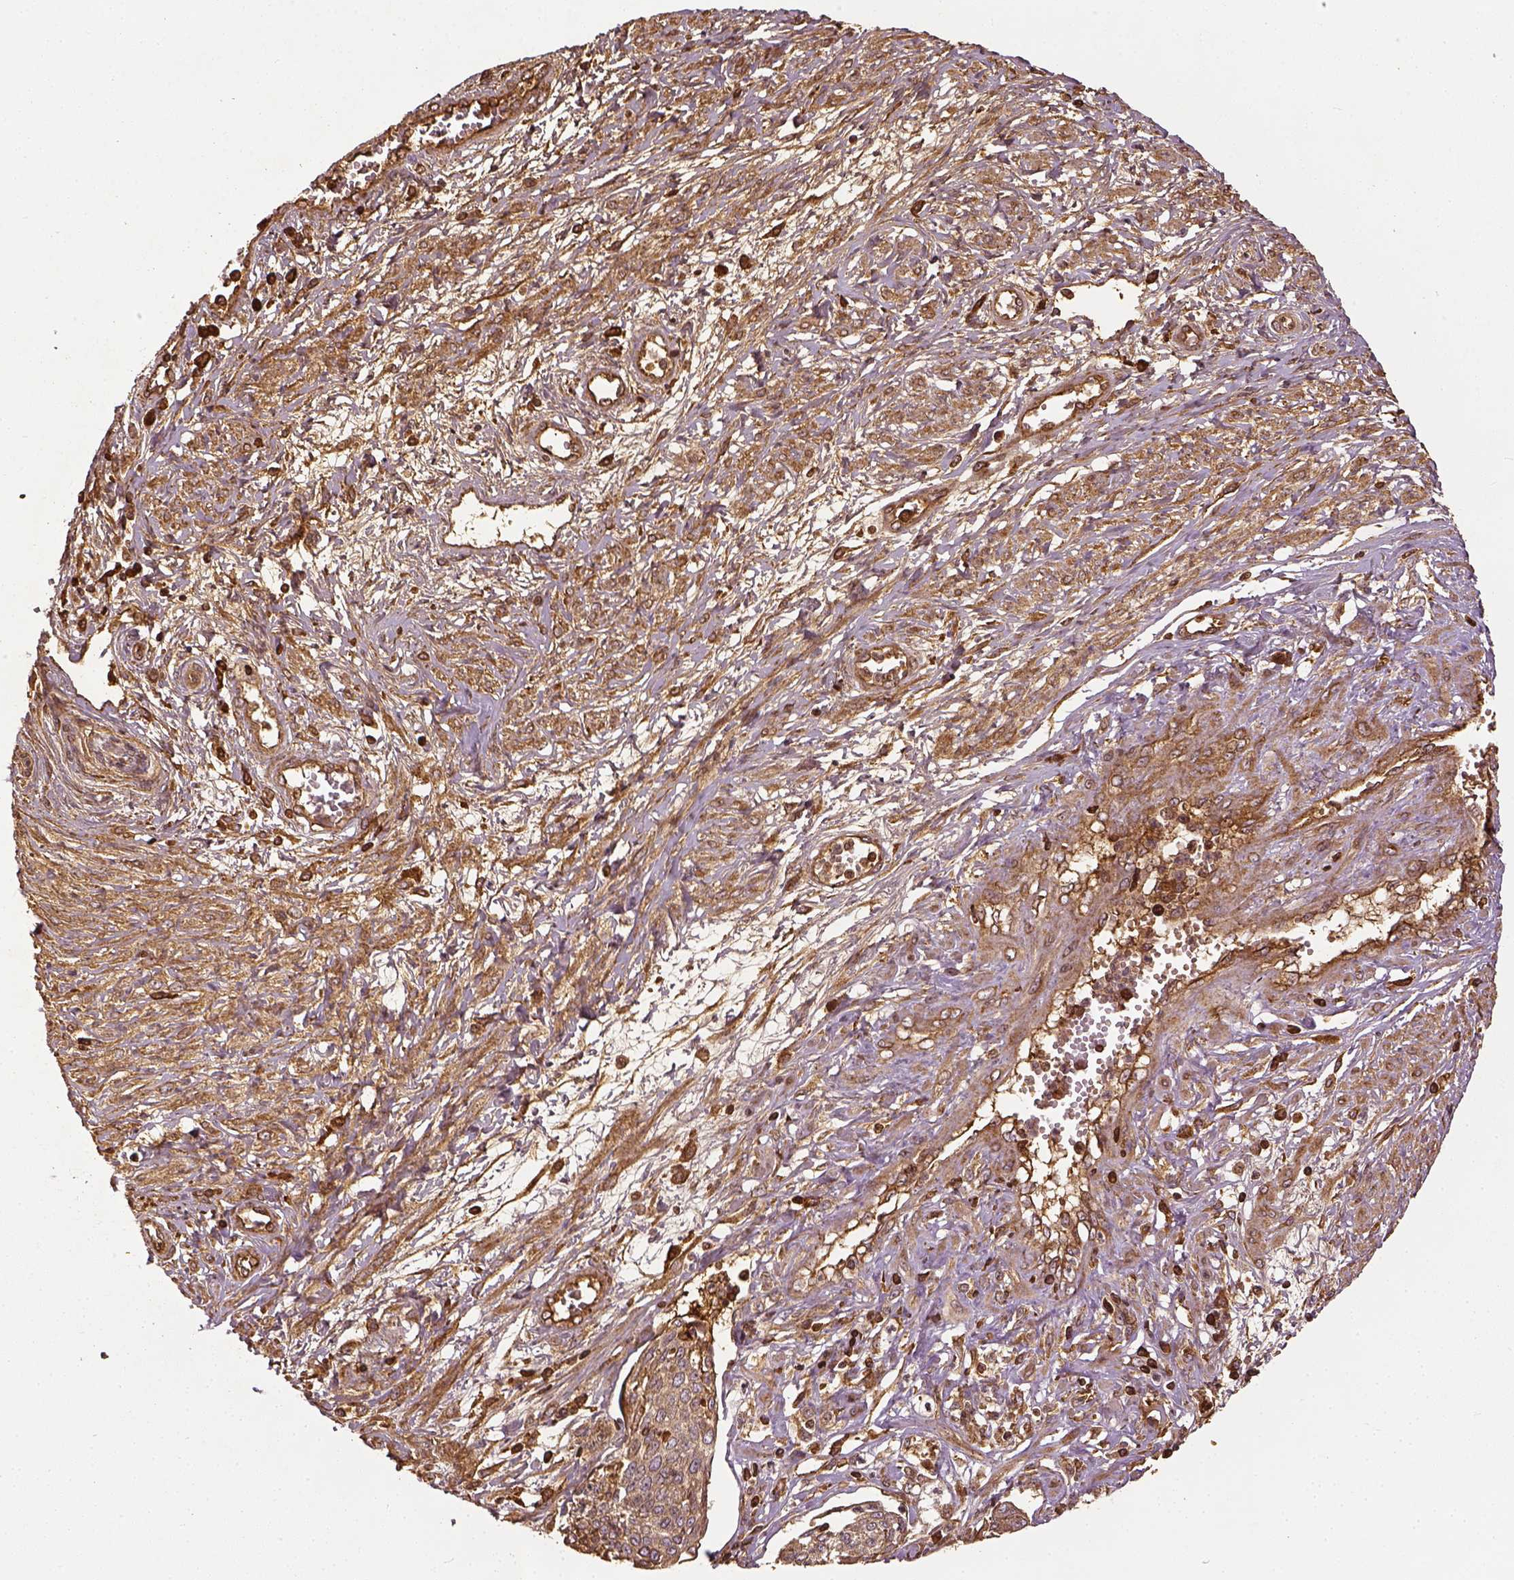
{"staining": {"intensity": "weak", "quantity": ">75%", "location": "cytoplasmic/membranous"}, "tissue": "cervical cancer", "cell_type": "Tumor cells", "image_type": "cancer", "snomed": [{"axis": "morphology", "description": "Squamous cell carcinoma, NOS"}, {"axis": "topography", "description": "Cervix"}], "caption": "Immunohistochemistry of squamous cell carcinoma (cervical) exhibits low levels of weak cytoplasmic/membranous staining in approximately >75% of tumor cells. The protein of interest is stained brown, and the nuclei are stained in blue (DAB IHC with brightfield microscopy, high magnification).", "gene": "VEGFA", "patient": {"sex": "female", "age": 34}}